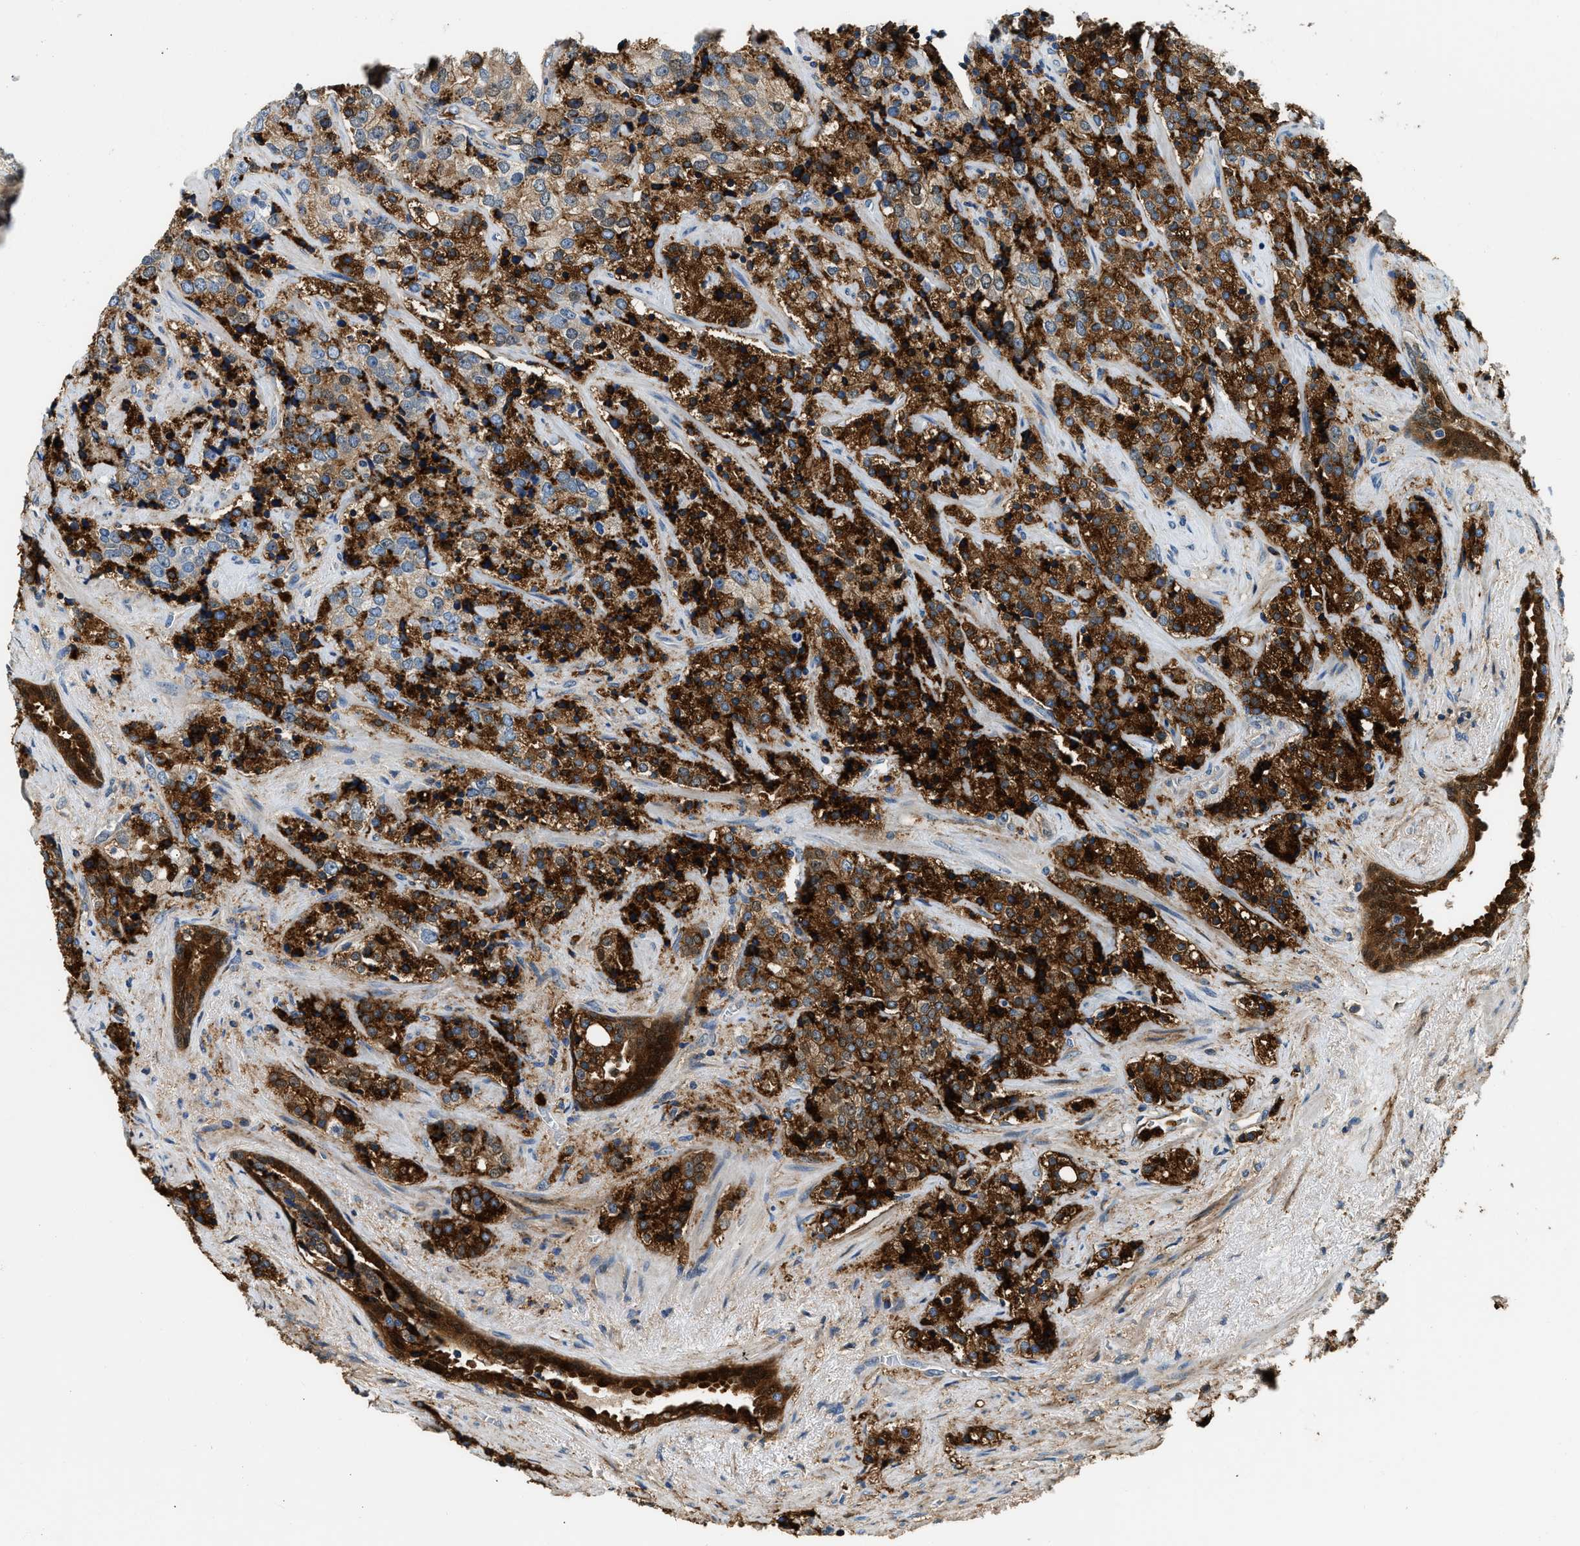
{"staining": {"intensity": "strong", "quantity": ">75%", "location": "cytoplasmic/membranous"}, "tissue": "prostate cancer", "cell_type": "Tumor cells", "image_type": "cancer", "snomed": [{"axis": "morphology", "description": "Adenocarcinoma, High grade"}, {"axis": "topography", "description": "Prostate"}], "caption": "Prostate cancer (high-grade adenocarcinoma) stained for a protein (brown) displays strong cytoplasmic/membranous positive staining in approximately >75% of tumor cells.", "gene": "ANXA3", "patient": {"sex": "male", "age": 71}}